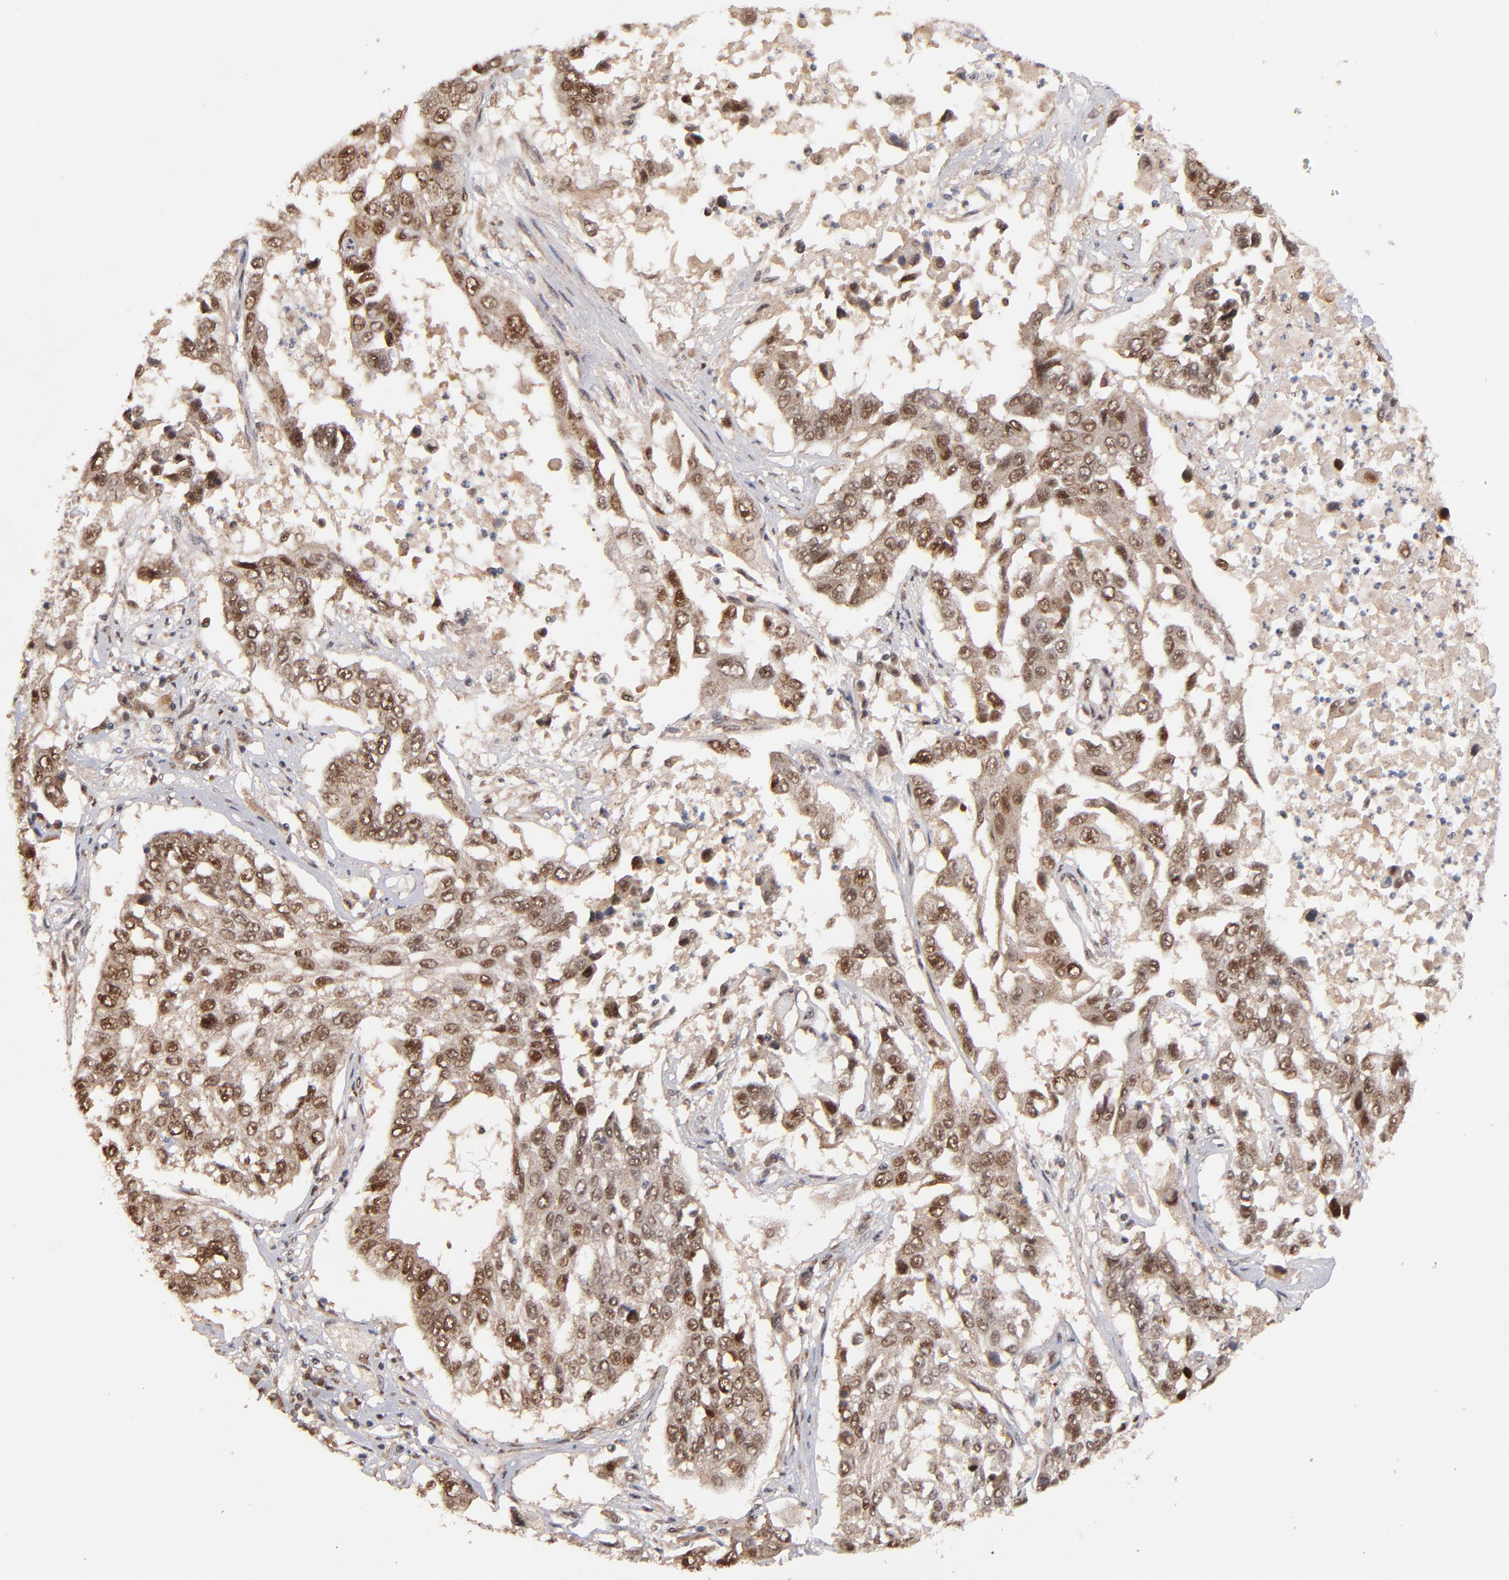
{"staining": {"intensity": "strong", "quantity": ">75%", "location": "cytoplasmic/membranous,nuclear"}, "tissue": "lung cancer", "cell_type": "Tumor cells", "image_type": "cancer", "snomed": [{"axis": "morphology", "description": "Squamous cell carcinoma, NOS"}, {"axis": "topography", "description": "Lung"}], "caption": "This histopathology image demonstrates immunohistochemistry staining of human lung squamous cell carcinoma, with high strong cytoplasmic/membranous and nuclear expression in approximately >75% of tumor cells.", "gene": "EAPP", "patient": {"sex": "male", "age": 71}}